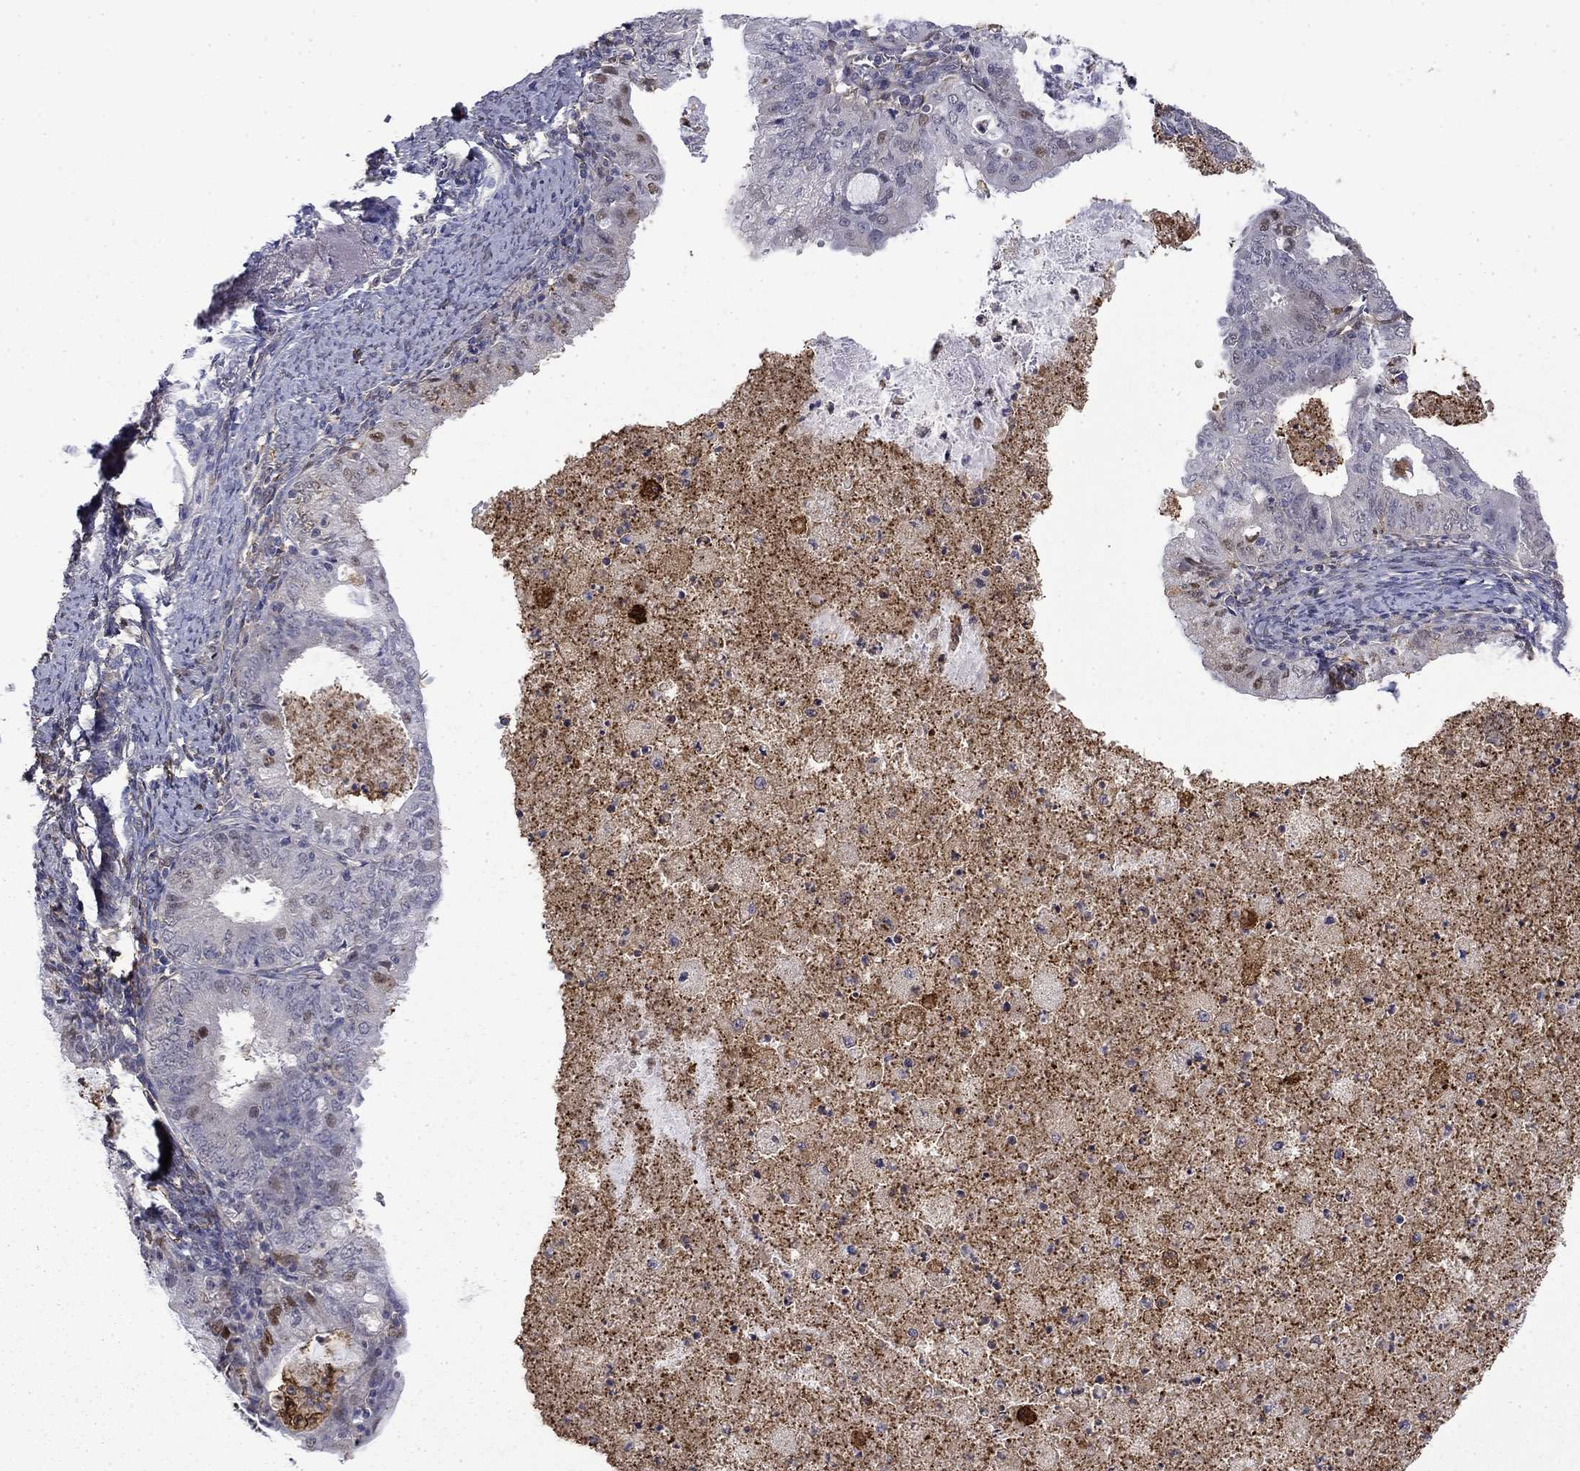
{"staining": {"intensity": "strong", "quantity": "<25%", "location": "nuclear"}, "tissue": "endometrial cancer", "cell_type": "Tumor cells", "image_type": "cancer", "snomed": [{"axis": "morphology", "description": "Adenocarcinoma, NOS"}, {"axis": "topography", "description": "Endometrium"}], "caption": "A high-resolution photomicrograph shows immunohistochemistry (IHC) staining of endometrial adenocarcinoma, which reveals strong nuclear staining in approximately <25% of tumor cells. The staining was performed using DAB, with brown indicating positive protein expression. Nuclei are stained blue with hematoxylin.", "gene": "PCBP3", "patient": {"sex": "female", "age": 57}}